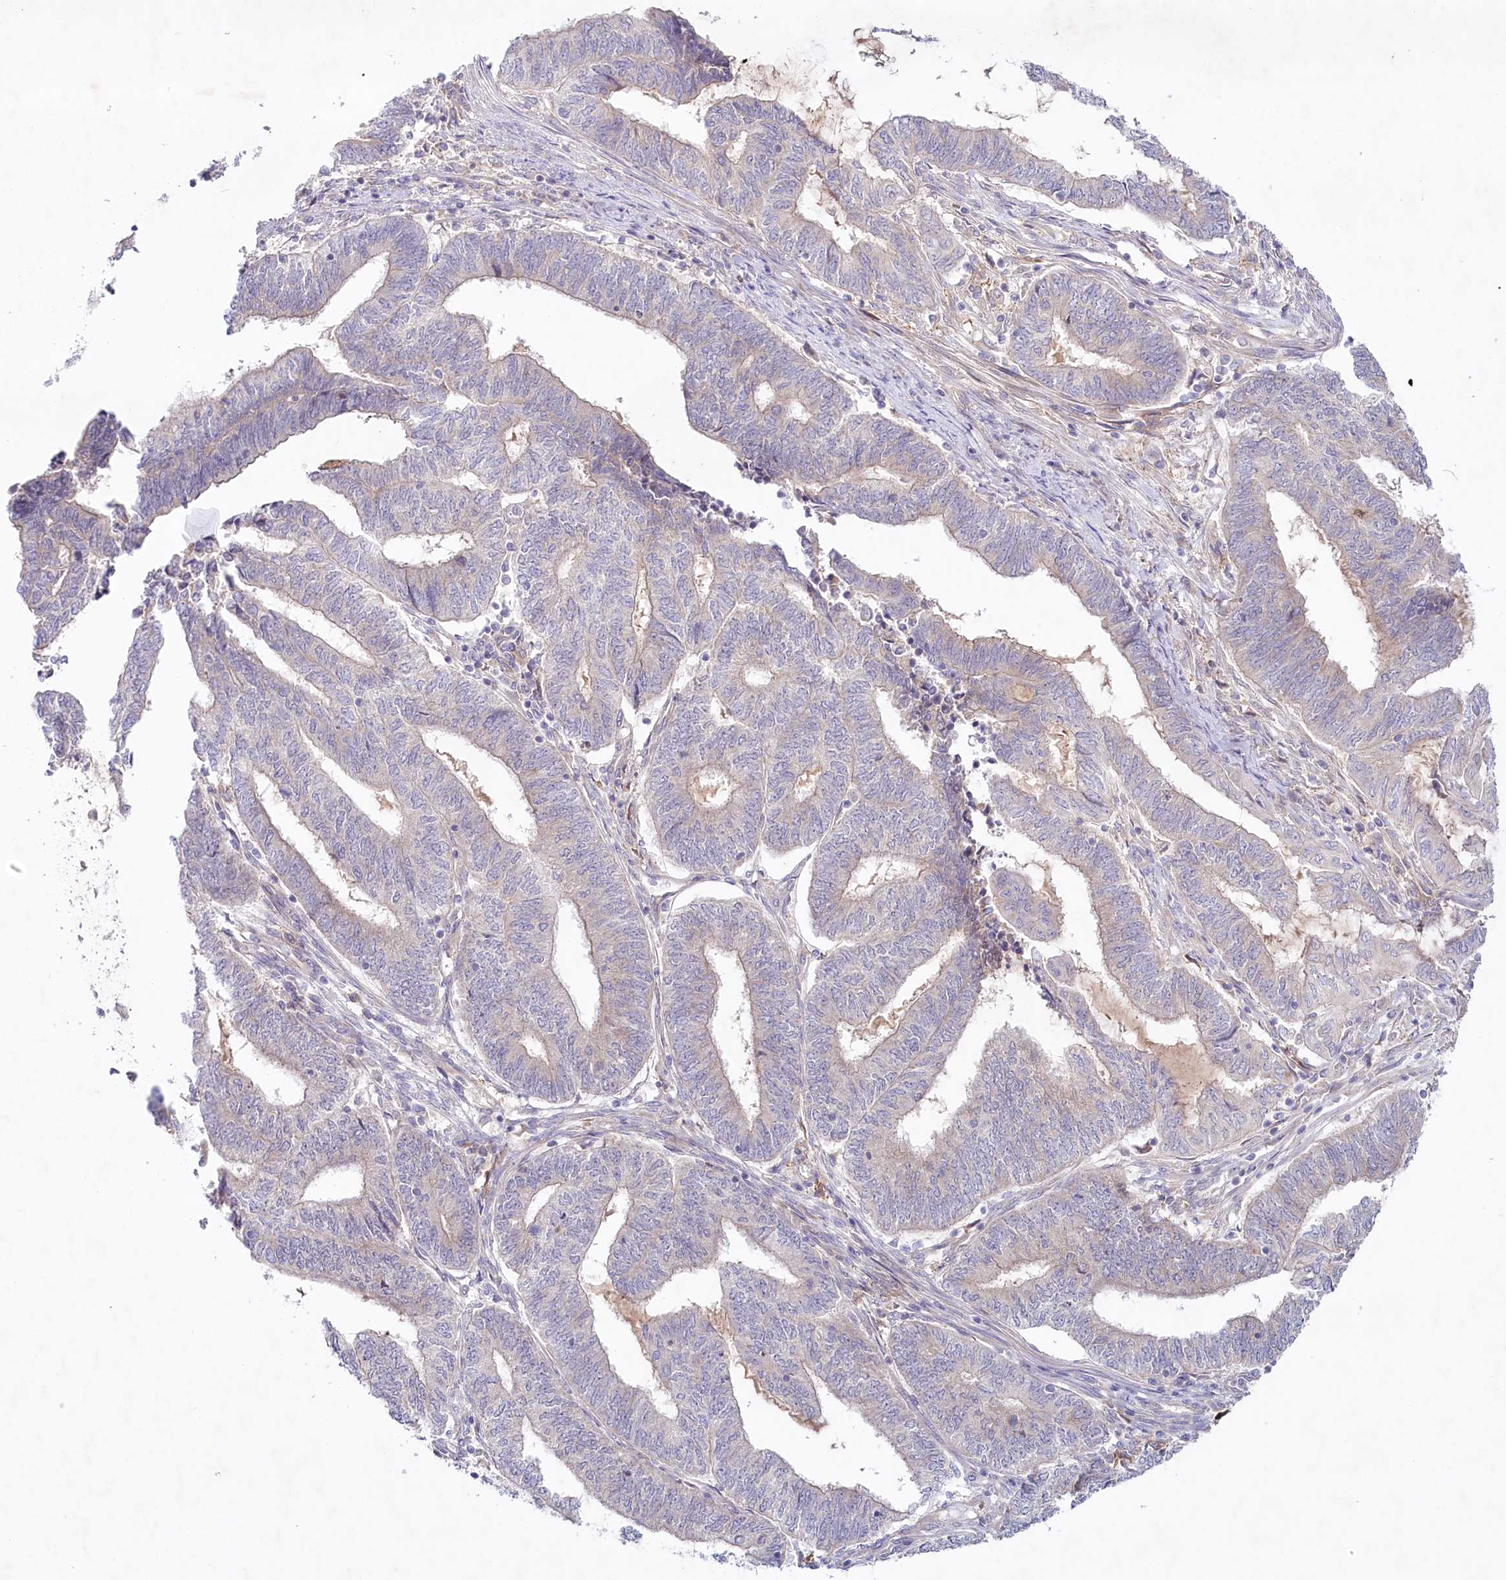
{"staining": {"intensity": "weak", "quantity": "<25%", "location": "cytoplasmic/membranous"}, "tissue": "endometrial cancer", "cell_type": "Tumor cells", "image_type": "cancer", "snomed": [{"axis": "morphology", "description": "Adenocarcinoma, NOS"}, {"axis": "topography", "description": "Uterus"}, {"axis": "topography", "description": "Endometrium"}], "caption": "High power microscopy micrograph of an immunohistochemistry image of adenocarcinoma (endometrial), revealing no significant staining in tumor cells.", "gene": "TNIP1", "patient": {"sex": "female", "age": 70}}